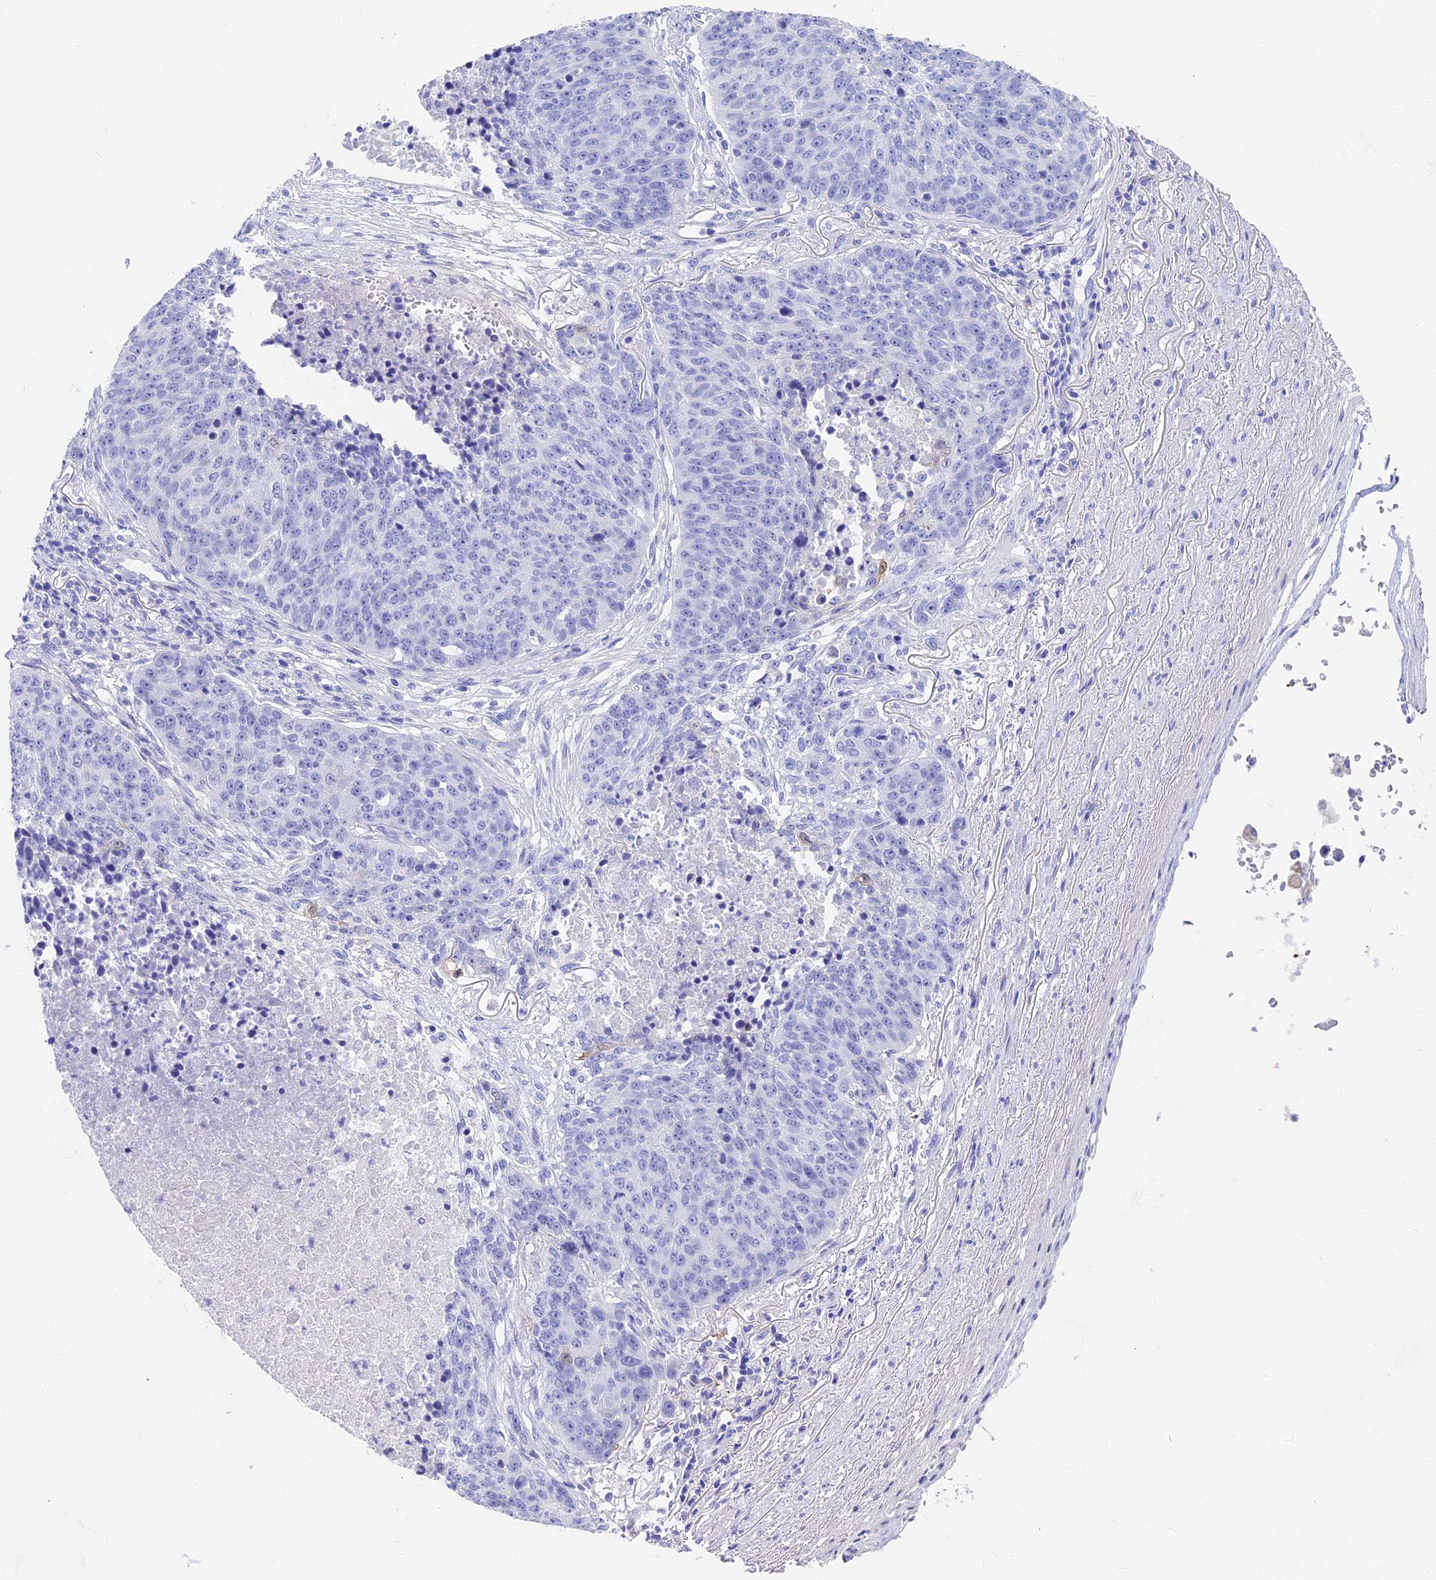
{"staining": {"intensity": "negative", "quantity": "none", "location": "none"}, "tissue": "lung cancer", "cell_type": "Tumor cells", "image_type": "cancer", "snomed": [{"axis": "morphology", "description": "Normal tissue, NOS"}, {"axis": "morphology", "description": "Squamous cell carcinoma, NOS"}, {"axis": "topography", "description": "Lymph node"}, {"axis": "topography", "description": "Lung"}], "caption": "An immunohistochemistry image of lung cancer is shown. There is no staining in tumor cells of lung cancer. Brightfield microscopy of IHC stained with DAB (3,3'-diaminobenzidine) (brown) and hematoxylin (blue), captured at high magnification.", "gene": "VPS33B", "patient": {"sex": "male", "age": 66}}